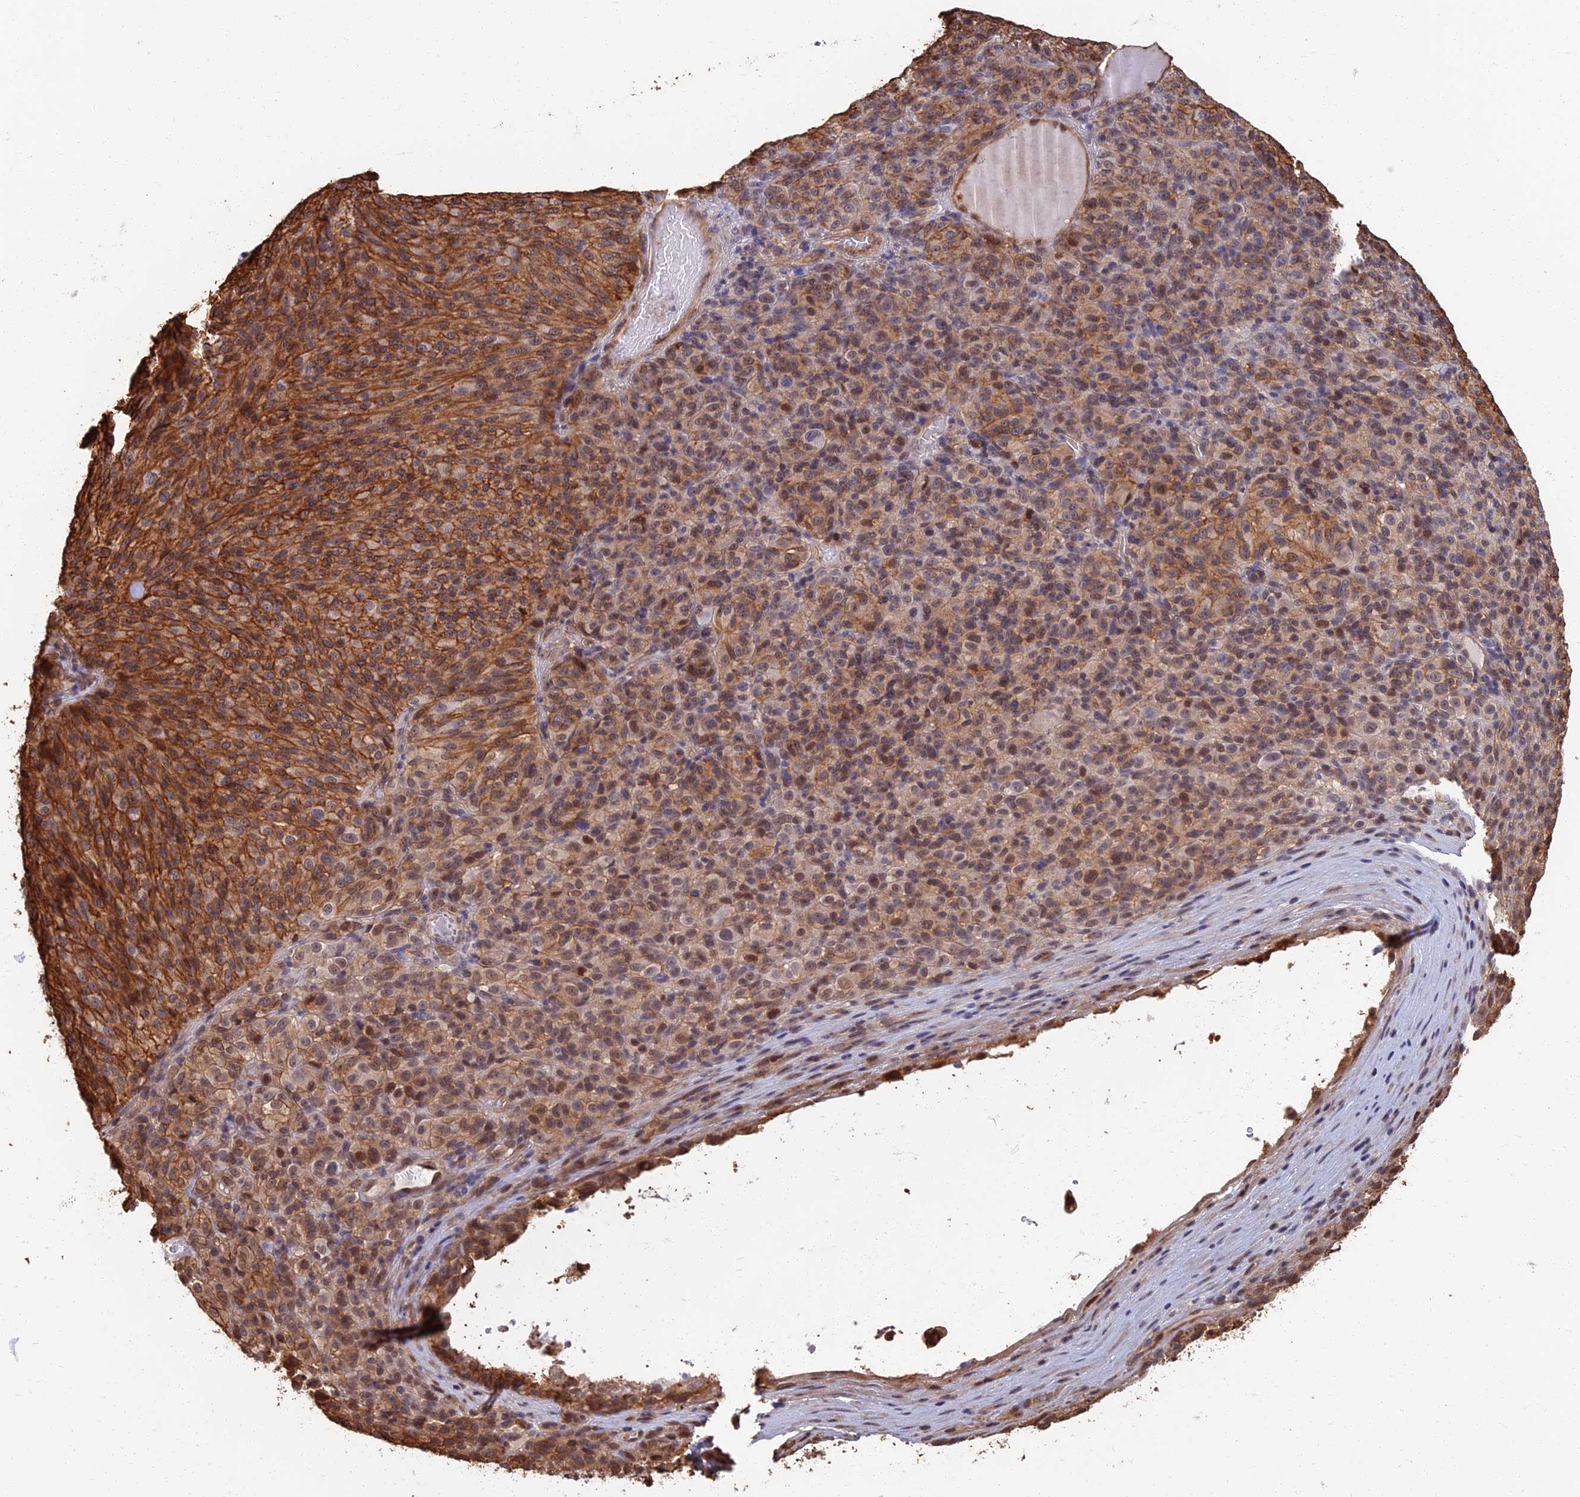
{"staining": {"intensity": "strong", "quantity": "25%-75%", "location": "cytoplasmic/membranous,nuclear"}, "tissue": "melanoma", "cell_type": "Tumor cells", "image_type": "cancer", "snomed": [{"axis": "morphology", "description": "Malignant melanoma, Metastatic site"}, {"axis": "topography", "description": "Brain"}], "caption": "Immunohistochemistry image of neoplastic tissue: human melanoma stained using immunohistochemistry demonstrates high levels of strong protein expression localized specifically in the cytoplasmic/membranous and nuclear of tumor cells, appearing as a cytoplasmic/membranous and nuclear brown color.", "gene": "LRRN3", "patient": {"sex": "female", "age": 56}}